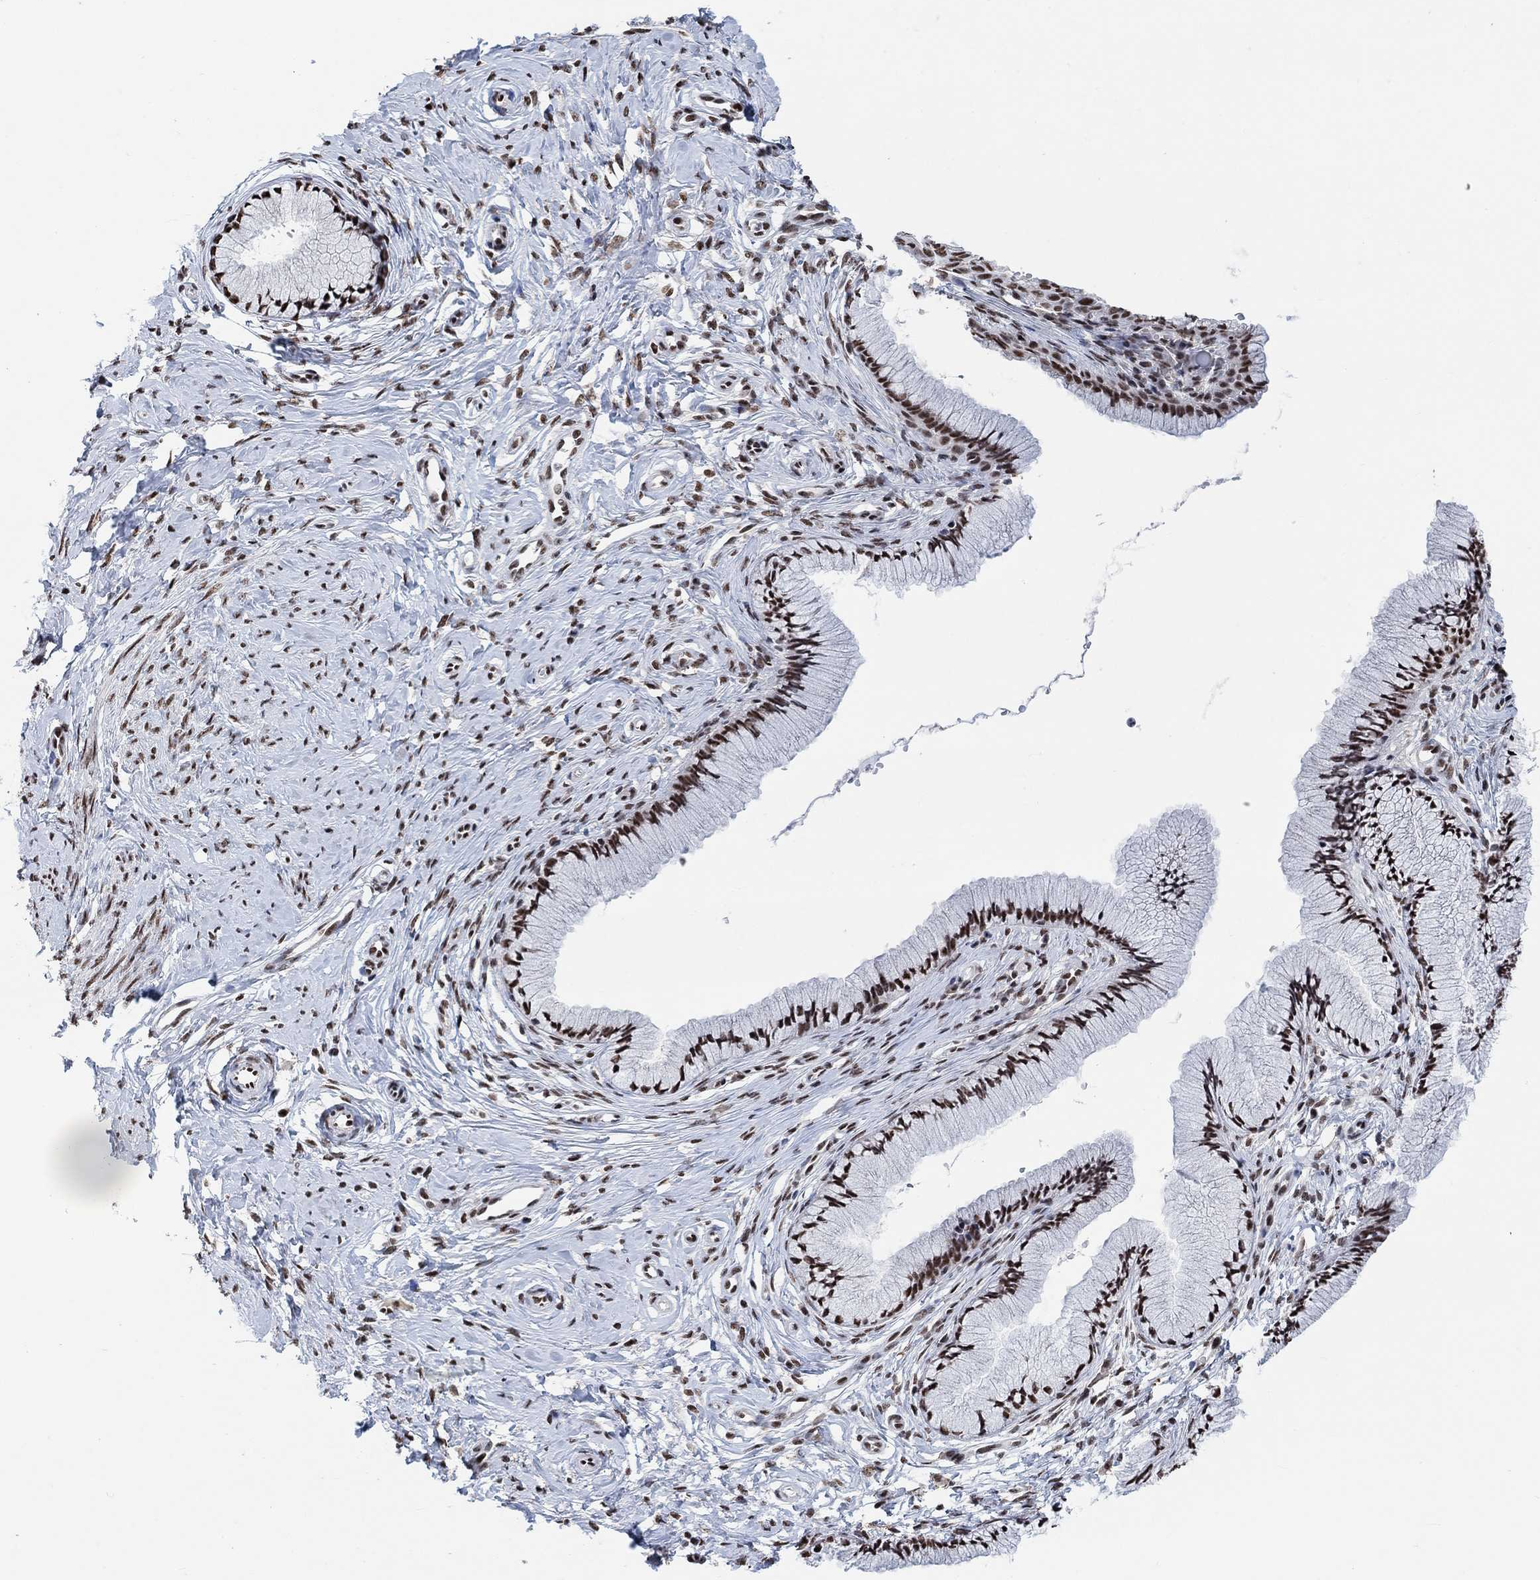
{"staining": {"intensity": "strong", "quantity": ">75%", "location": "nuclear"}, "tissue": "cervix", "cell_type": "Glandular cells", "image_type": "normal", "snomed": [{"axis": "morphology", "description": "Normal tissue, NOS"}, {"axis": "topography", "description": "Cervix"}], "caption": "IHC photomicrograph of unremarkable human cervix stained for a protein (brown), which demonstrates high levels of strong nuclear staining in about >75% of glandular cells.", "gene": "USP39", "patient": {"sex": "female", "age": 37}}